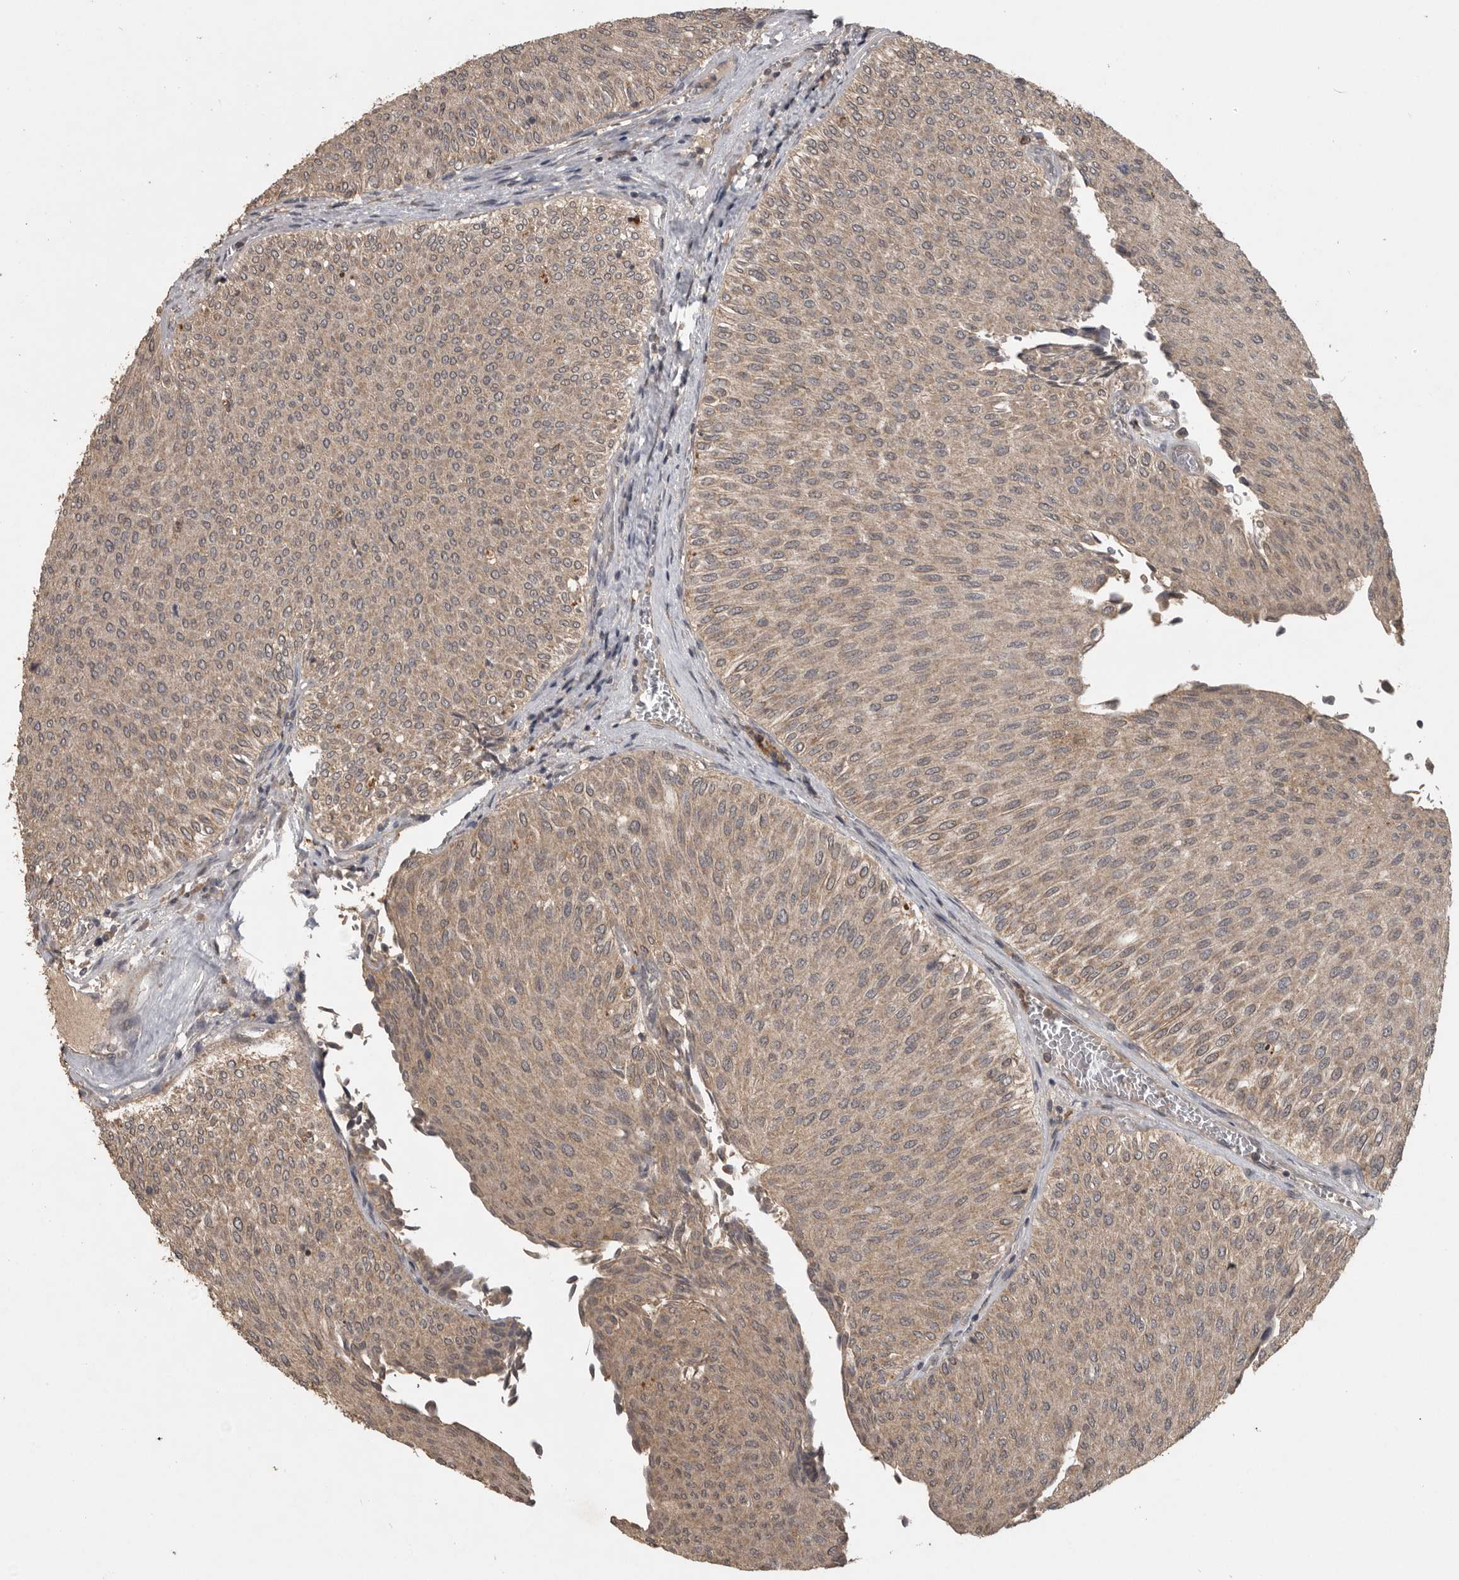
{"staining": {"intensity": "weak", "quantity": ">75%", "location": "cytoplasmic/membranous"}, "tissue": "urothelial cancer", "cell_type": "Tumor cells", "image_type": "cancer", "snomed": [{"axis": "morphology", "description": "Urothelial carcinoma, Low grade"}, {"axis": "topography", "description": "Urinary bladder"}], "caption": "The micrograph demonstrates a brown stain indicating the presence of a protein in the cytoplasmic/membranous of tumor cells in urothelial carcinoma (low-grade). Nuclei are stained in blue.", "gene": "ADAMTS4", "patient": {"sex": "male", "age": 78}}